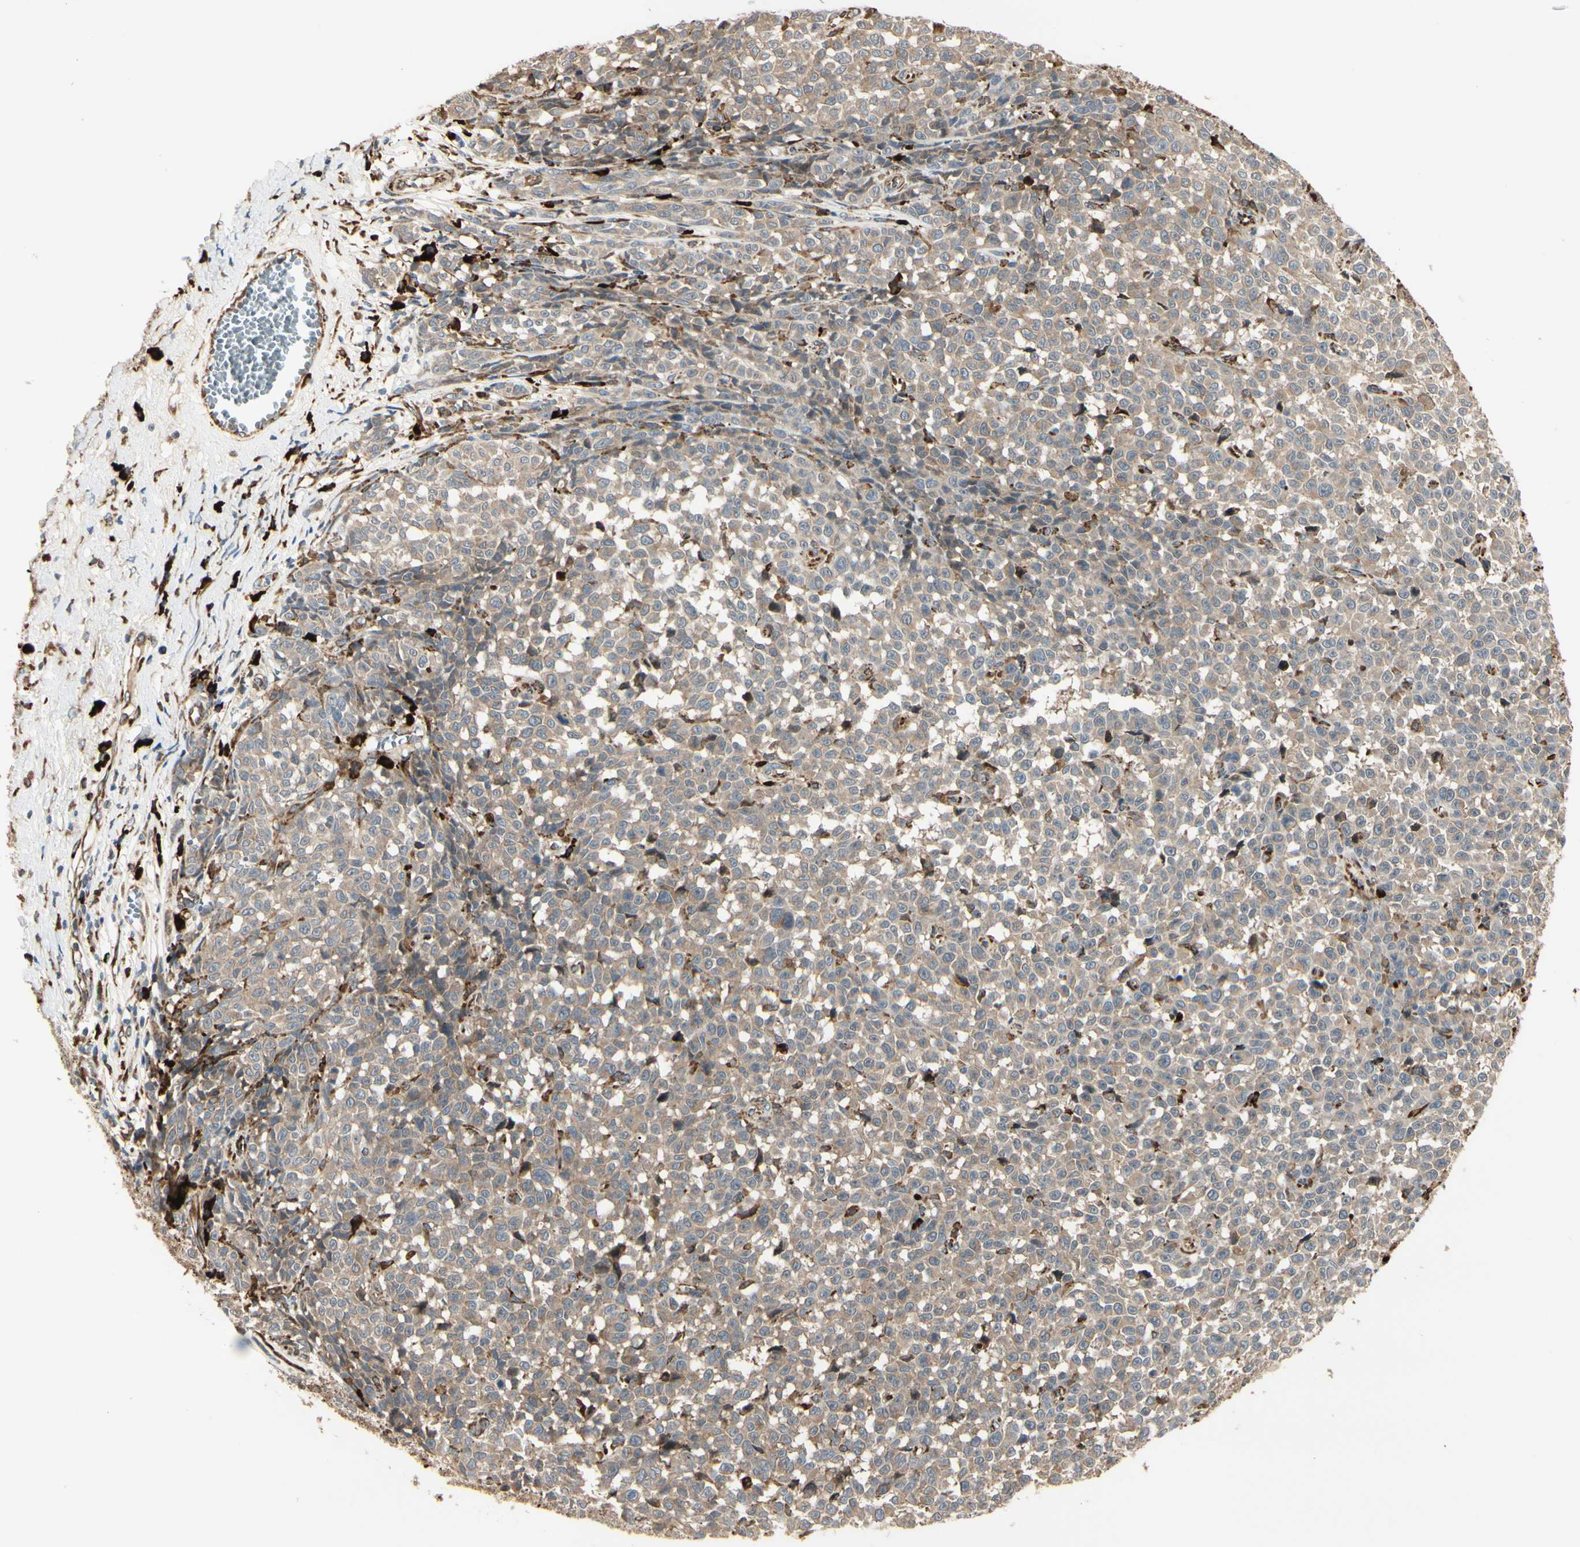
{"staining": {"intensity": "moderate", "quantity": ">75%", "location": "cytoplasmic/membranous"}, "tissue": "melanoma", "cell_type": "Tumor cells", "image_type": "cancer", "snomed": [{"axis": "morphology", "description": "Malignant melanoma, NOS"}, {"axis": "topography", "description": "Skin"}], "caption": "Tumor cells display moderate cytoplasmic/membranous staining in about >75% of cells in malignant melanoma.", "gene": "HSP90B1", "patient": {"sex": "female", "age": 82}}